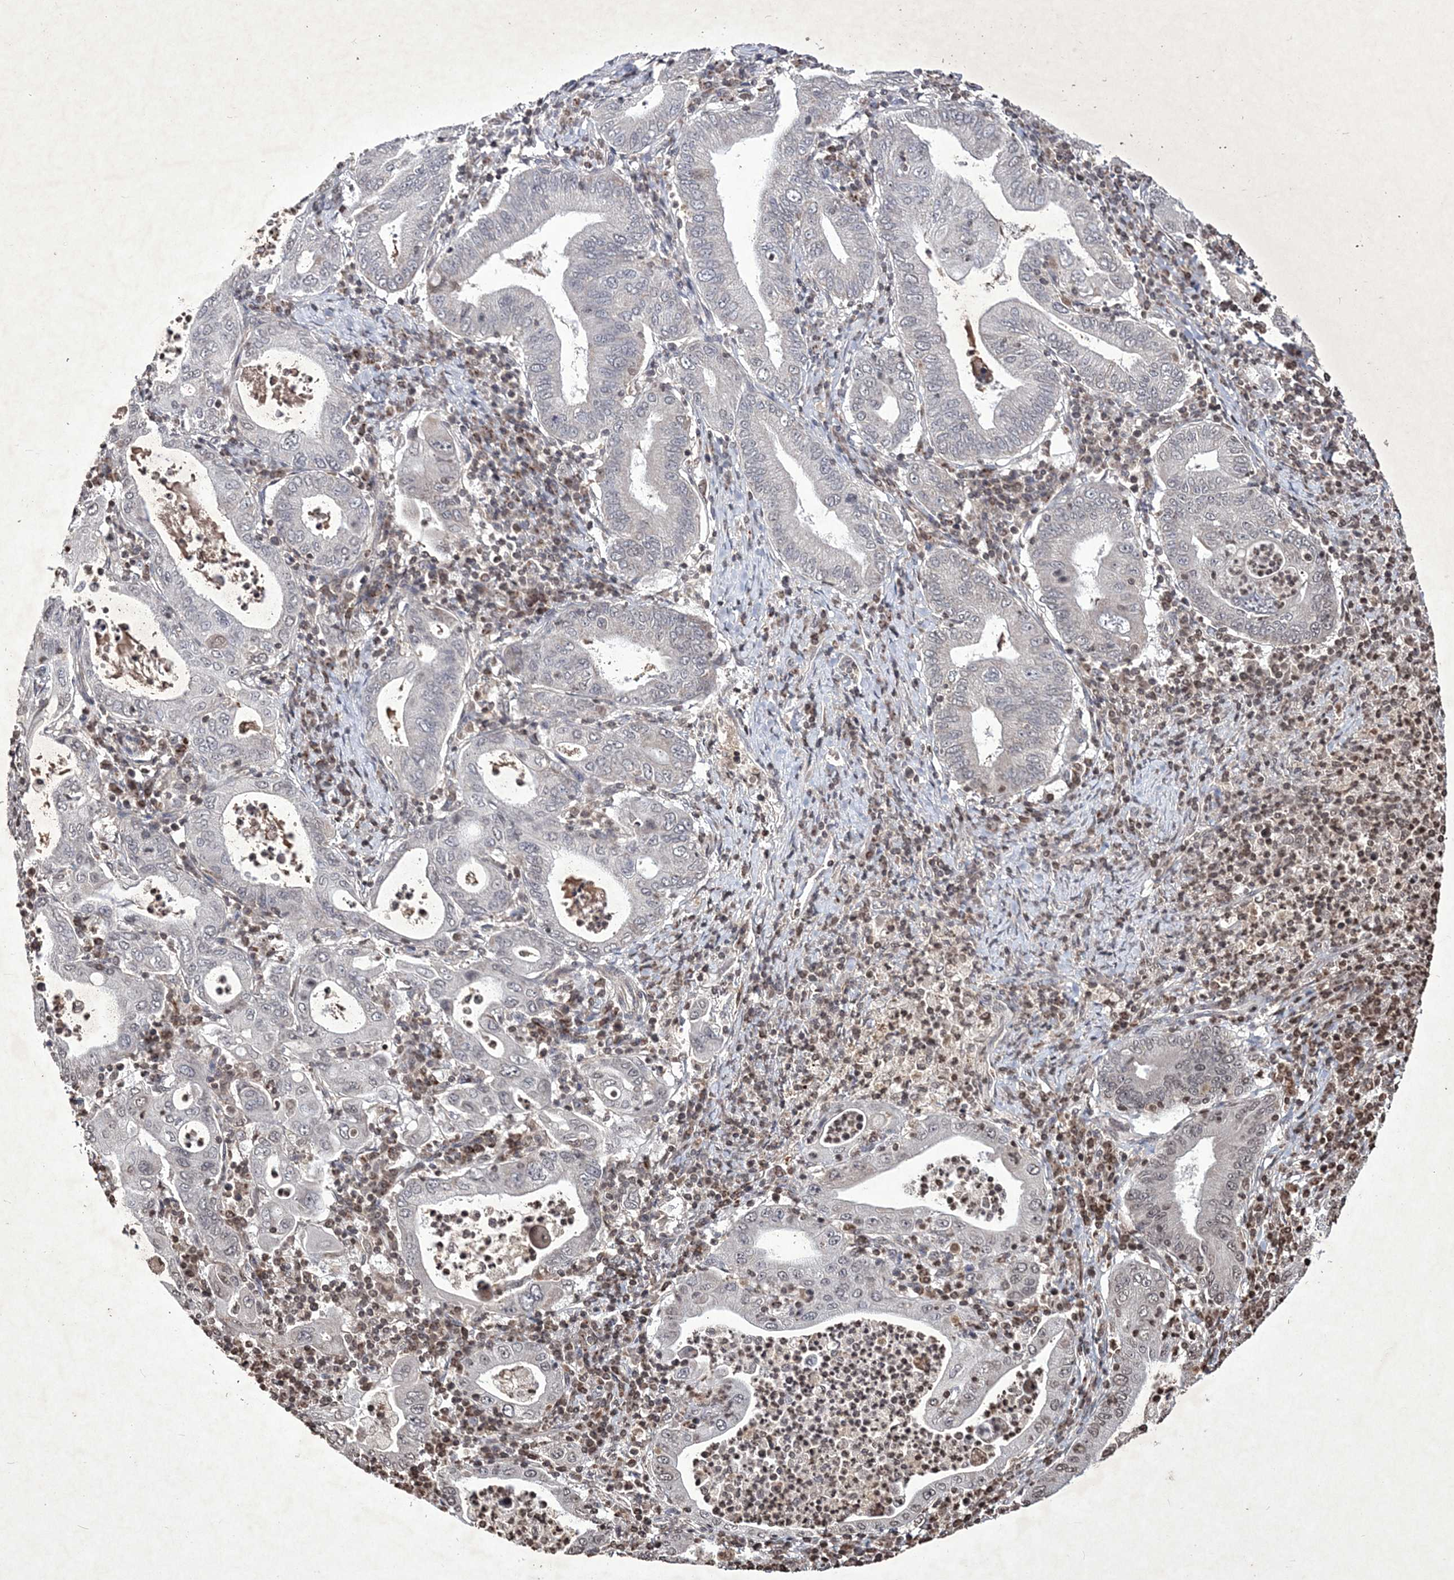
{"staining": {"intensity": "weak", "quantity": "25%-75%", "location": "nuclear"}, "tissue": "stomach cancer", "cell_type": "Tumor cells", "image_type": "cancer", "snomed": [{"axis": "morphology", "description": "Normal tissue, NOS"}, {"axis": "morphology", "description": "Adenocarcinoma, NOS"}, {"axis": "topography", "description": "Esophagus"}, {"axis": "topography", "description": "Stomach, upper"}, {"axis": "topography", "description": "Peripheral nerve tissue"}], "caption": "Stomach cancer was stained to show a protein in brown. There is low levels of weak nuclear positivity in approximately 25%-75% of tumor cells. Using DAB (3,3'-diaminobenzidine) (brown) and hematoxylin (blue) stains, captured at high magnification using brightfield microscopy.", "gene": "SOWAHB", "patient": {"sex": "male", "age": 62}}